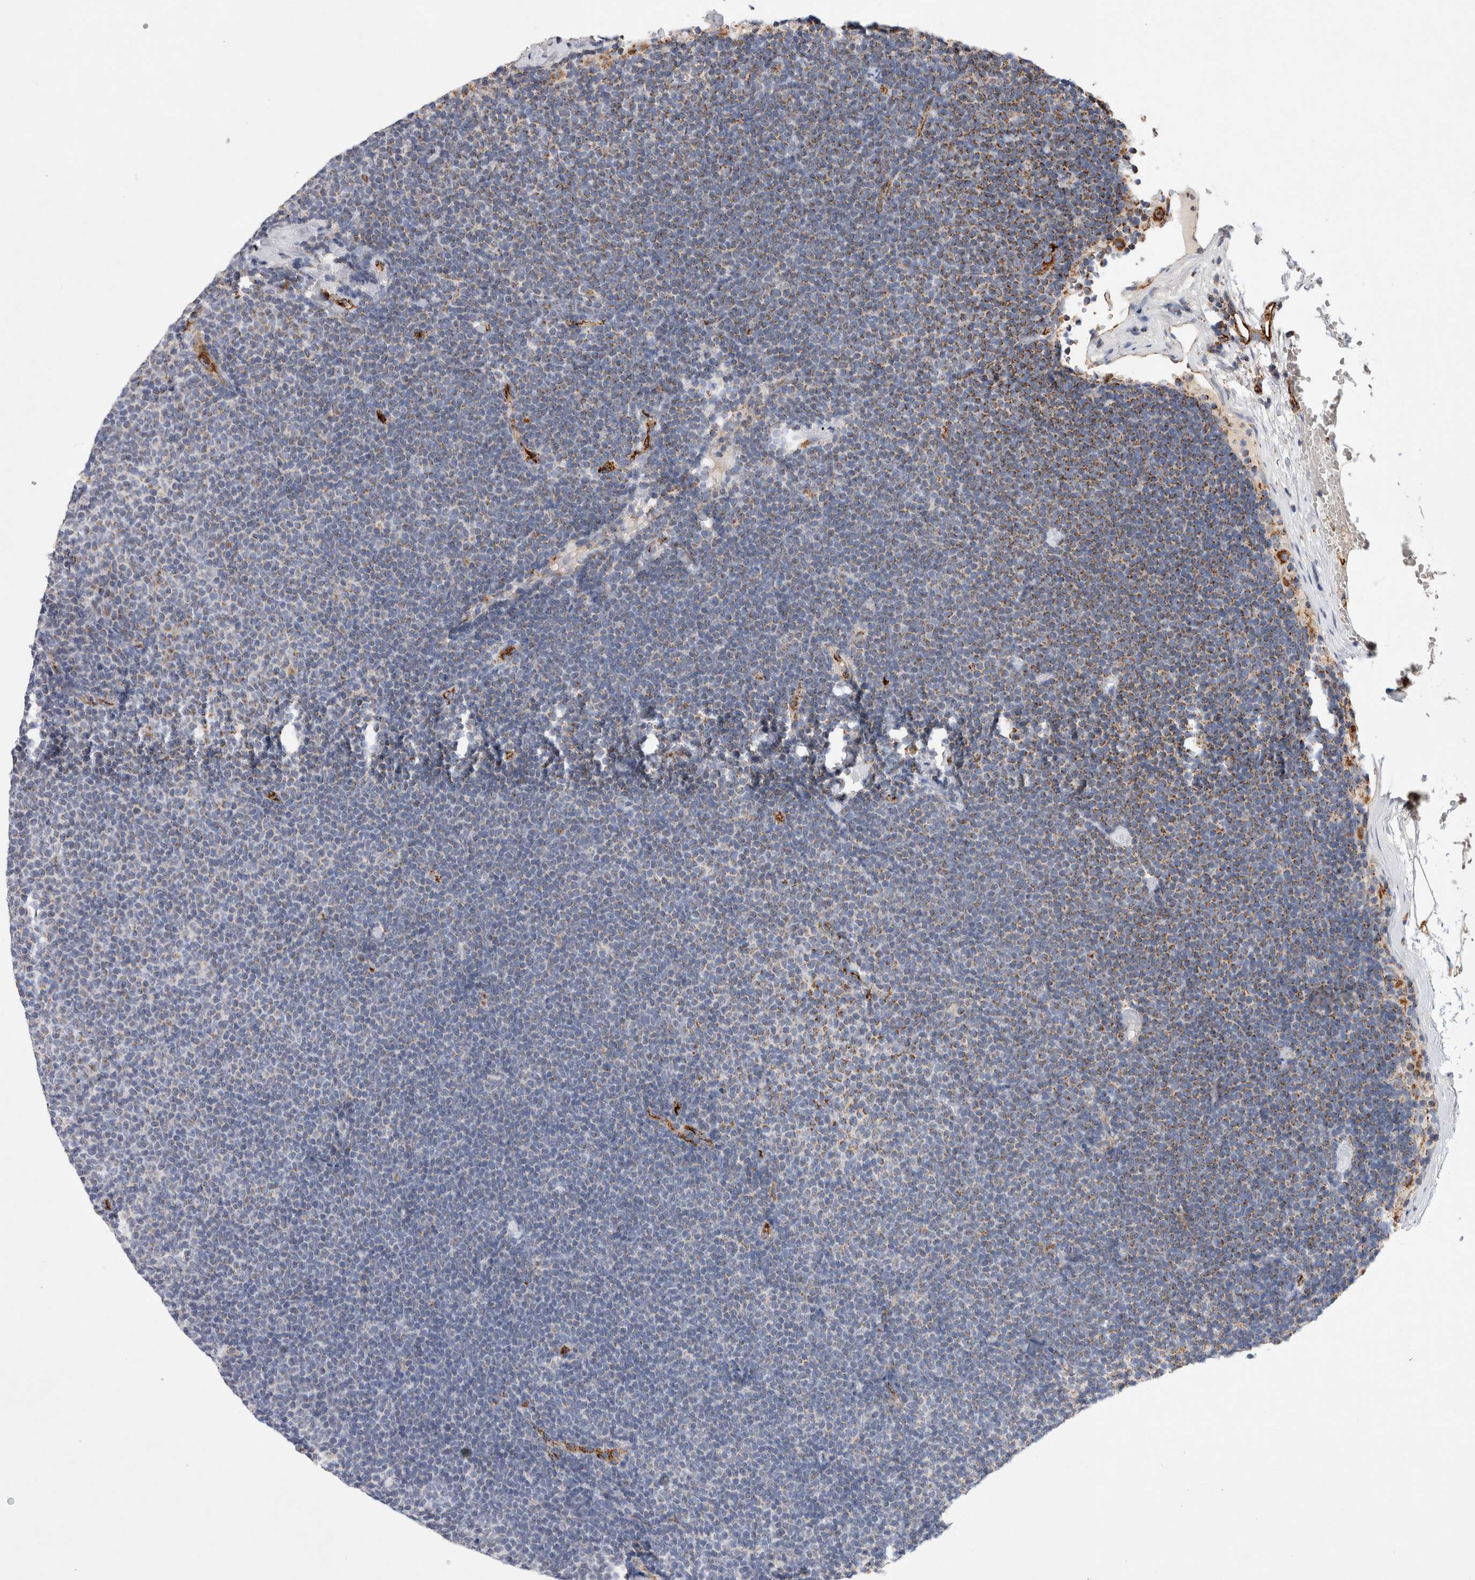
{"staining": {"intensity": "moderate", "quantity": "25%-75%", "location": "cytoplasmic/membranous"}, "tissue": "lymphoma", "cell_type": "Tumor cells", "image_type": "cancer", "snomed": [{"axis": "morphology", "description": "Malignant lymphoma, non-Hodgkin's type, Low grade"}, {"axis": "topography", "description": "Lymph node"}], "caption": "Human lymphoma stained with a protein marker demonstrates moderate staining in tumor cells.", "gene": "IARS2", "patient": {"sex": "female", "age": 53}}